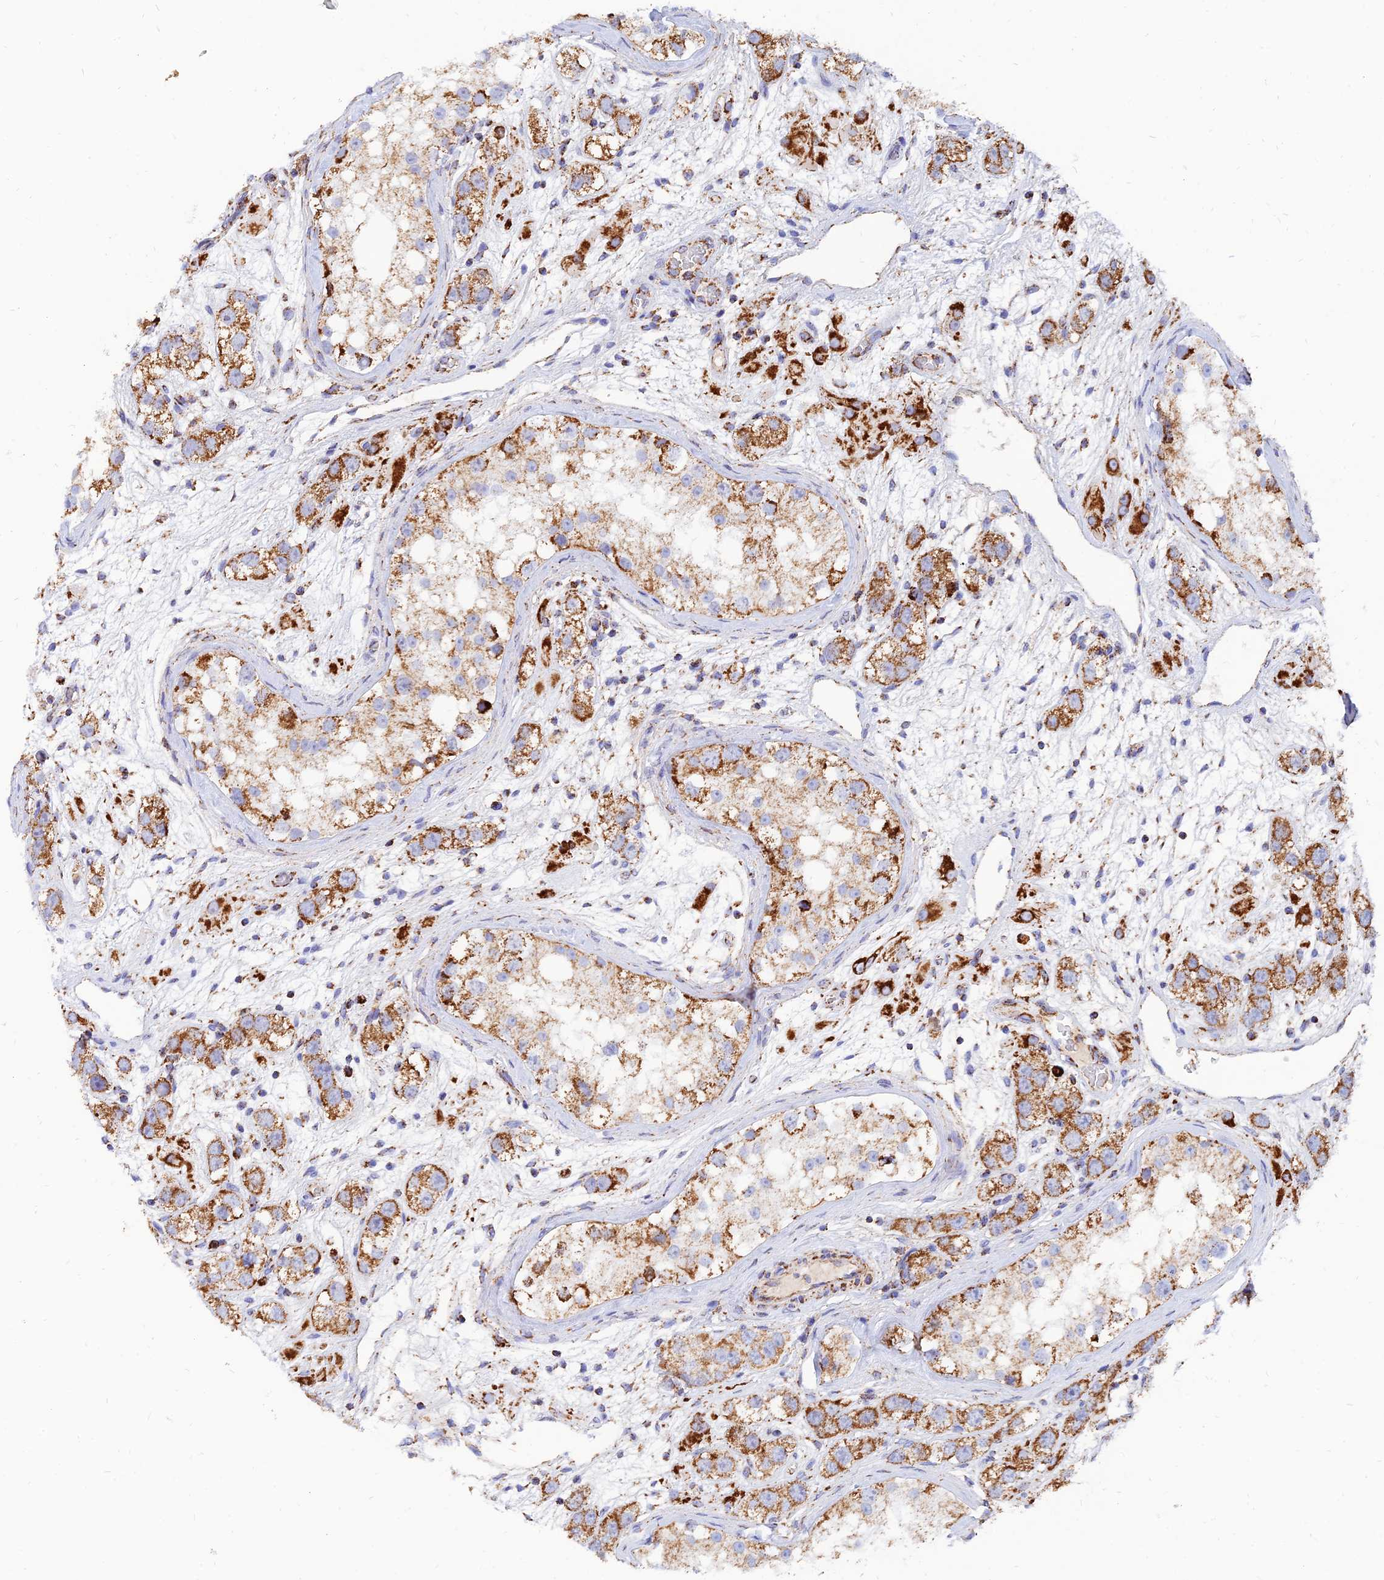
{"staining": {"intensity": "moderate", "quantity": ">75%", "location": "cytoplasmic/membranous"}, "tissue": "testis cancer", "cell_type": "Tumor cells", "image_type": "cancer", "snomed": [{"axis": "morphology", "description": "Seminoma, NOS"}, {"axis": "topography", "description": "Testis"}], "caption": "Immunohistochemical staining of seminoma (testis) reveals moderate cytoplasmic/membranous protein positivity in approximately >75% of tumor cells.", "gene": "NDUFB6", "patient": {"sex": "male", "age": 28}}